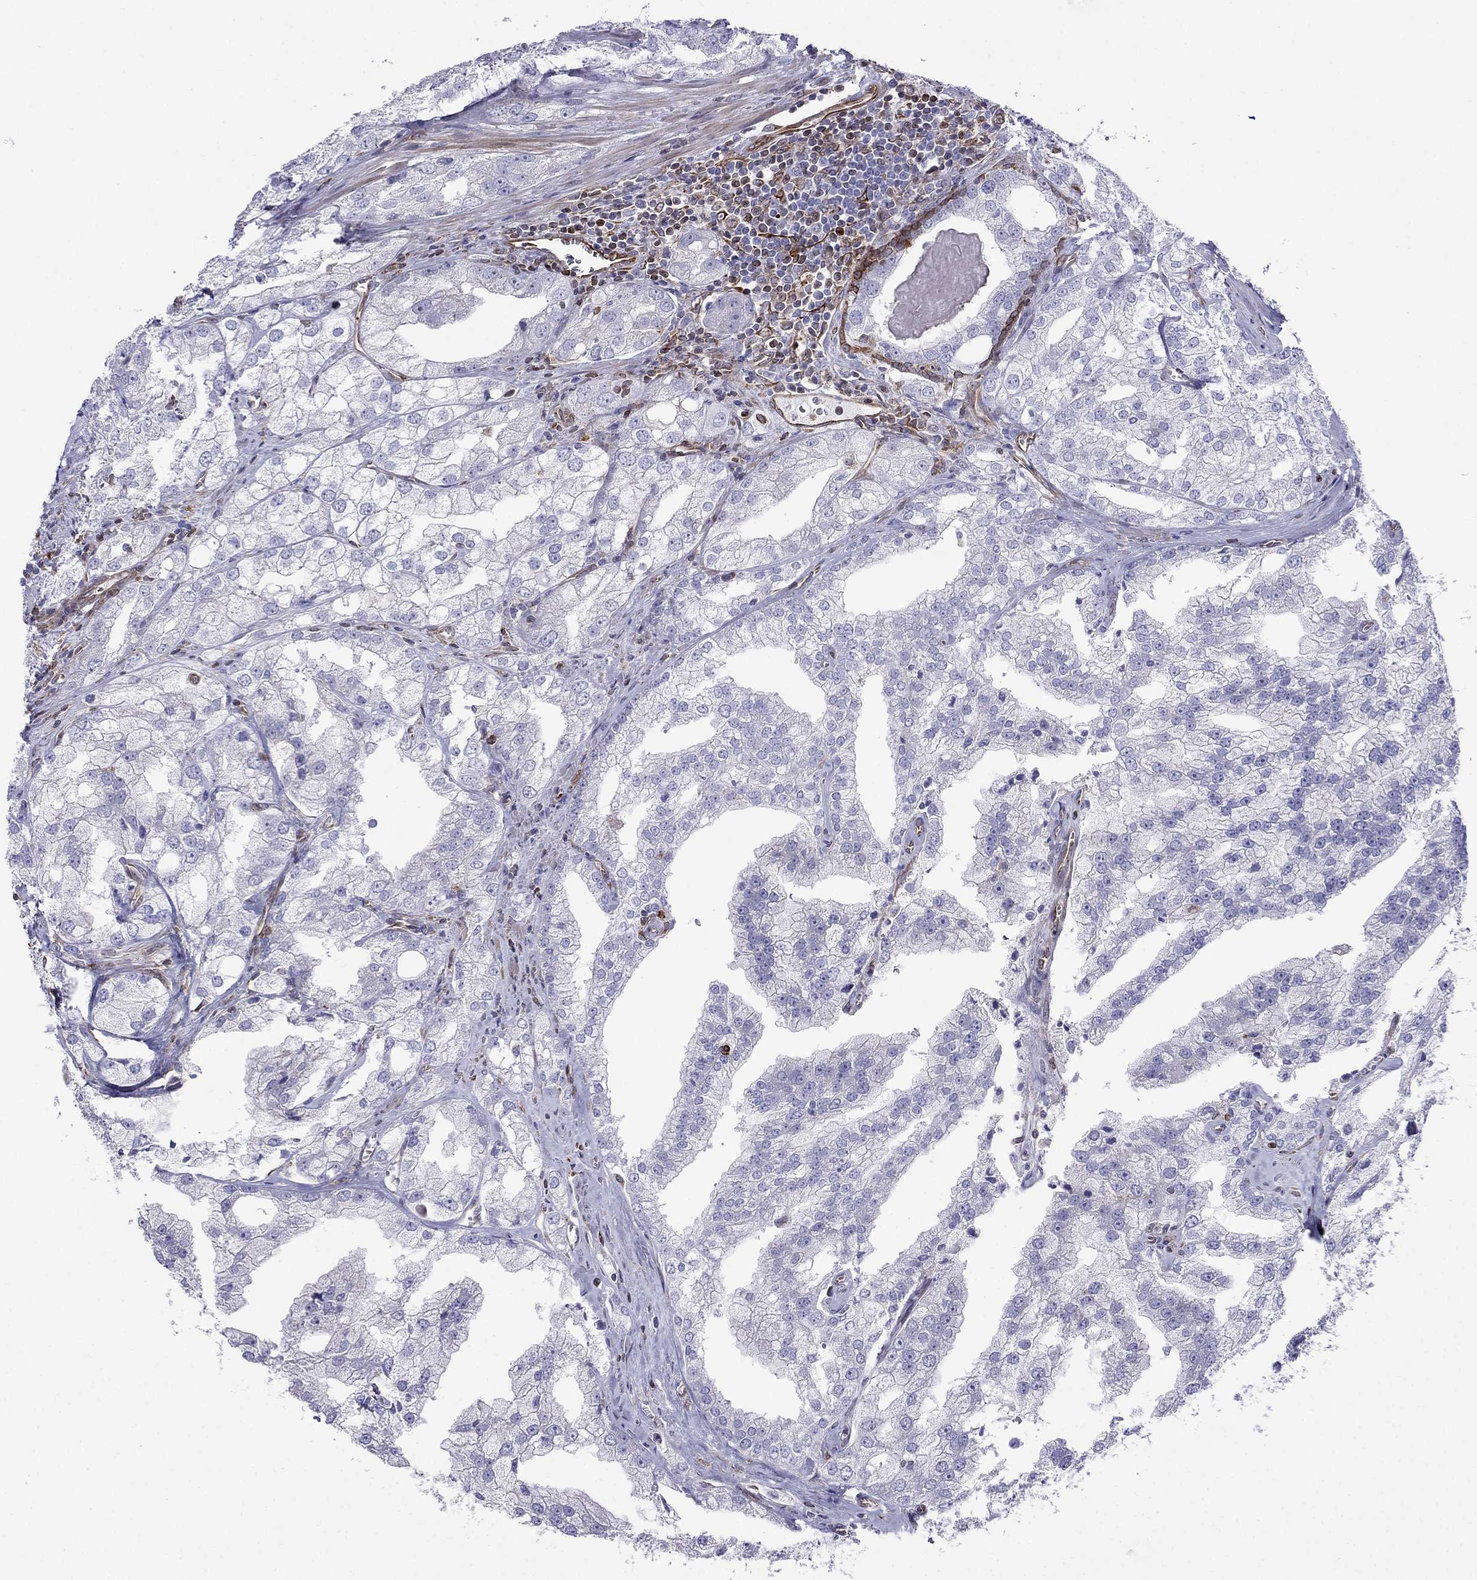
{"staining": {"intensity": "negative", "quantity": "none", "location": "none"}, "tissue": "prostate cancer", "cell_type": "Tumor cells", "image_type": "cancer", "snomed": [{"axis": "morphology", "description": "Adenocarcinoma, NOS"}, {"axis": "topography", "description": "Prostate"}], "caption": "IHC image of neoplastic tissue: prostate cancer stained with DAB (3,3'-diaminobenzidine) reveals no significant protein positivity in tumor cells. The staining is performed using DAB (3,3'-diaminobenzidine) brown chromogen with nuclei counter-stained in using hematoxylin.", "gene": "GNAL", "patient": {"sex": "male", "age": 70}}